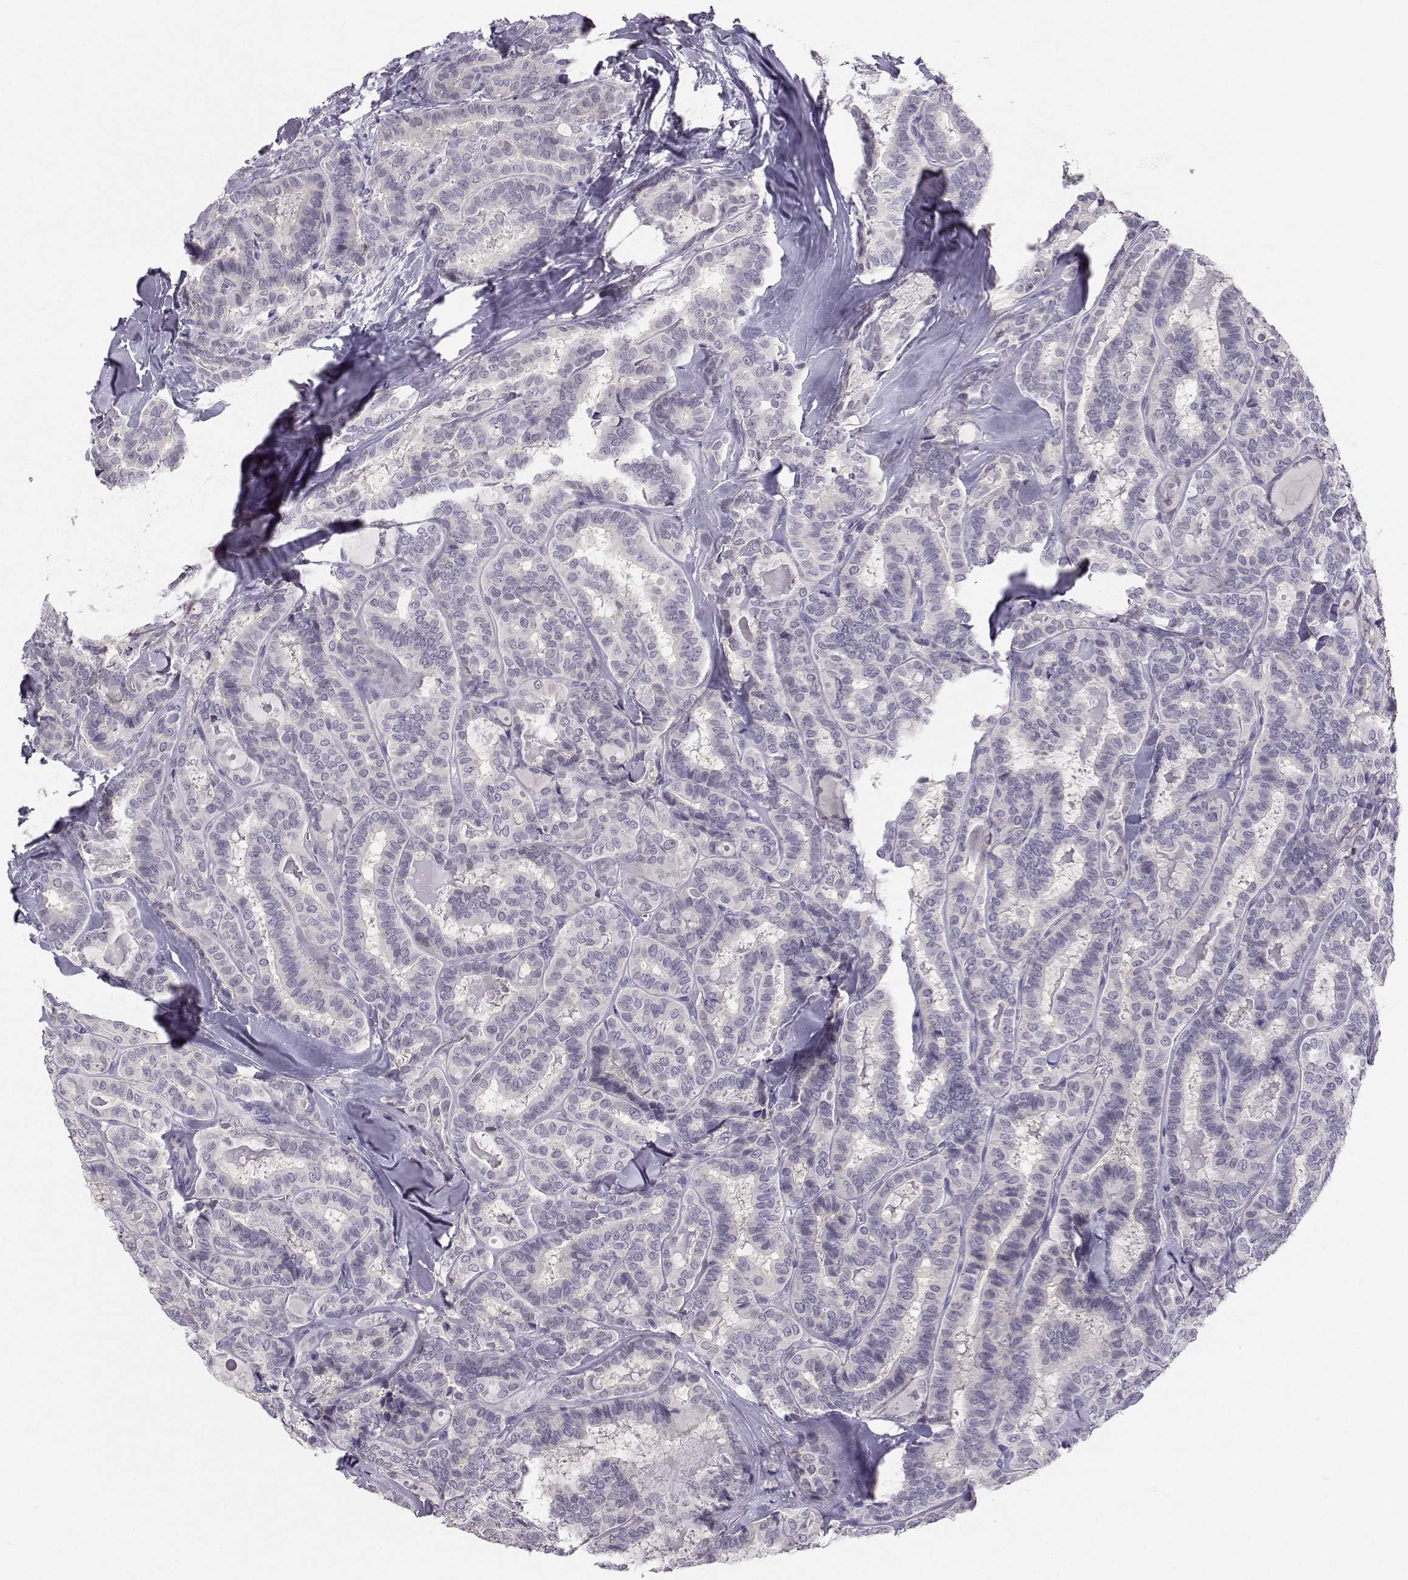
{"staining": {"intensity": "negative", "quantity": "none", "location": "none"}, "tissue": "thyroid cancer", "cell_type": "Tumor cells", "image_type": "cancer", "snomed": [{"axis": "morphology", "description": "Papillary adenocarcinoma, NOS"}, {"axis": "topography", "description": "Thyroid gland"}], "caption": "A high-resolution micrograph shows immunohistochemistry staining of papillary adenocarcinoma (thyroid), which displays no significant staining in tumor cells.", "gene": "MROH7", "patient": {"sex": "female", "age": 39}}